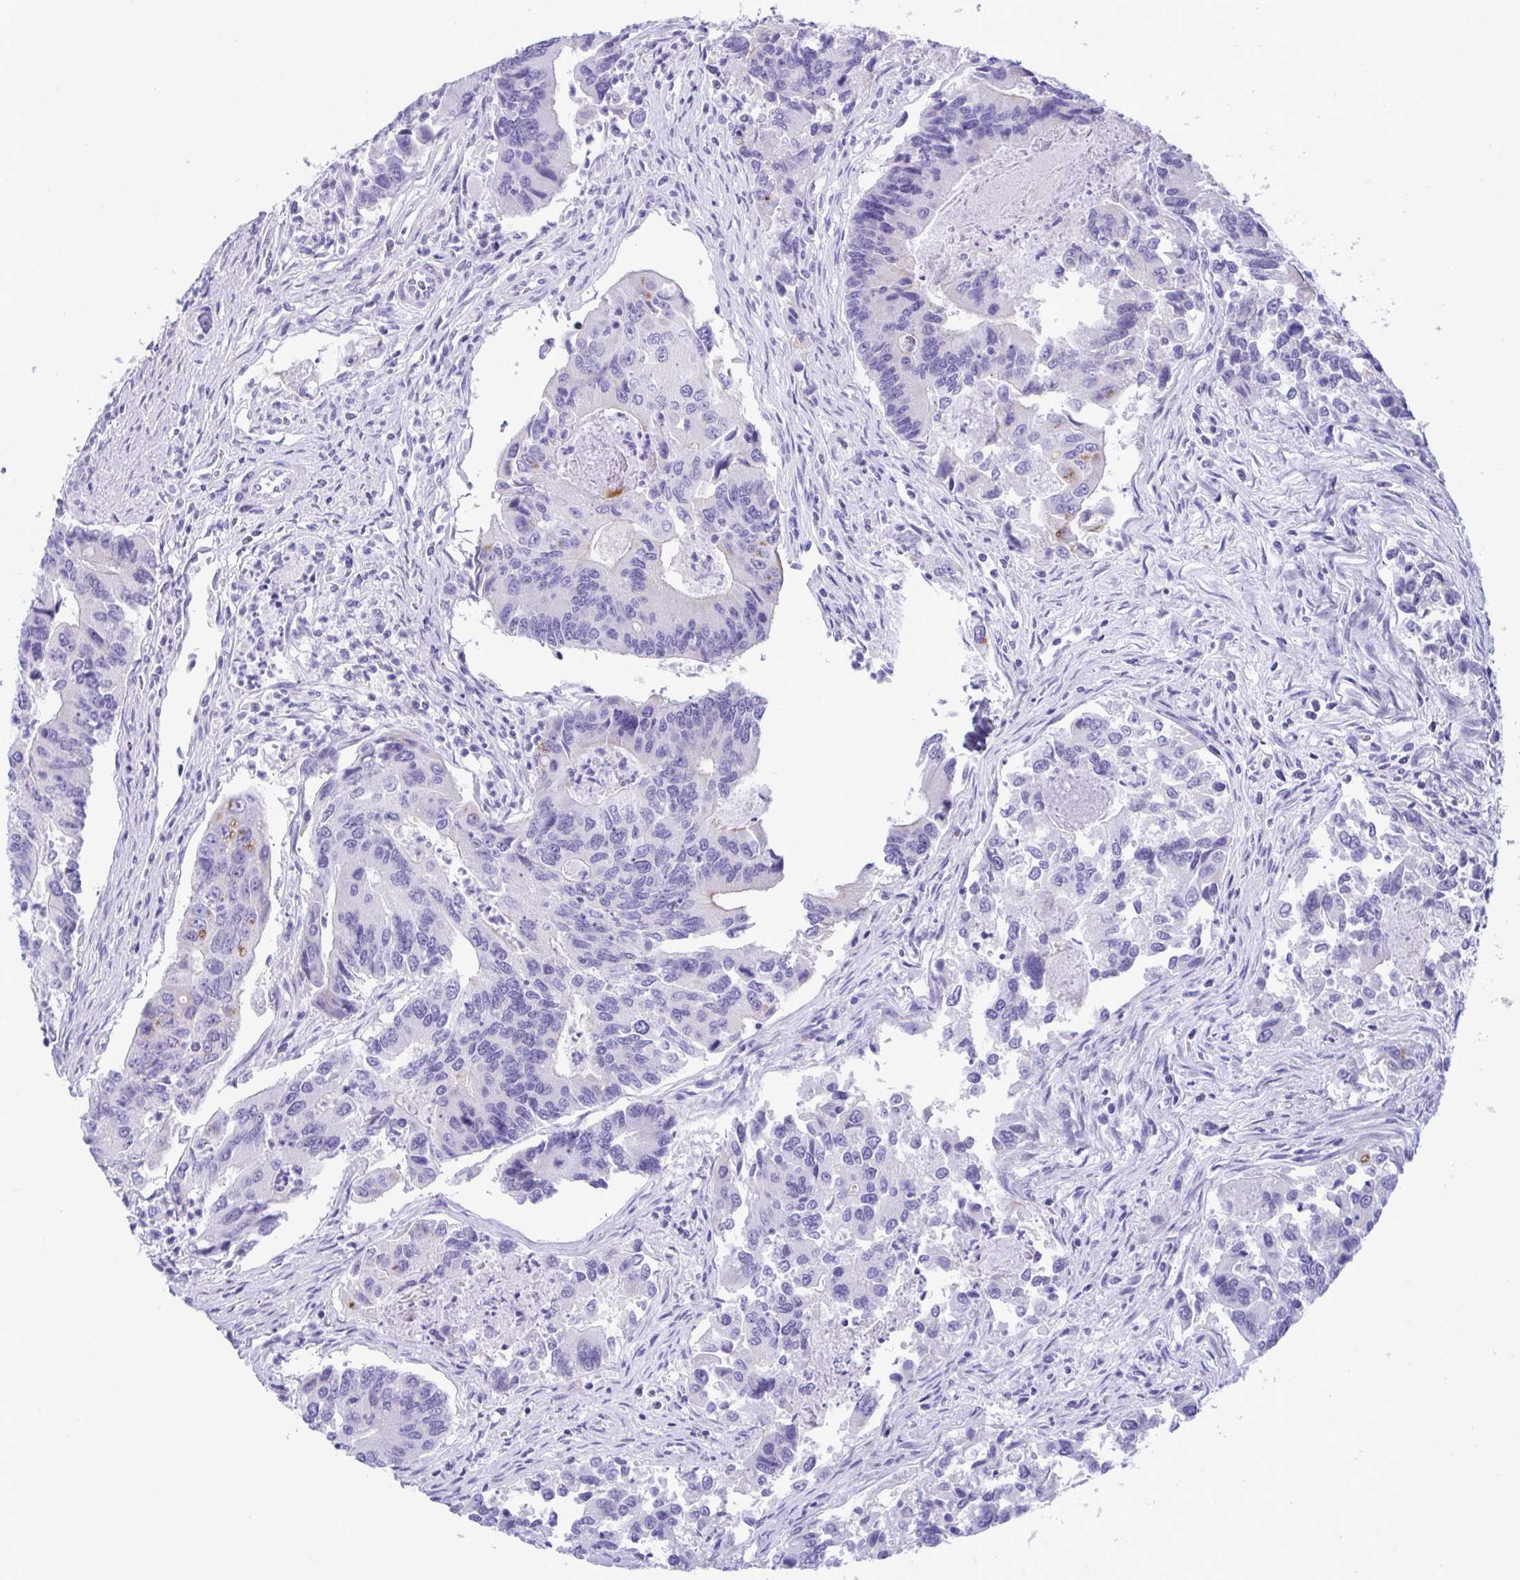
{"staining": {"intensity": "negative", "quantity": "none", "location": "none"}, "tissue": "colorectal cancer", "cell_type": "Tumor cells", "image_type": "cancer", "snomed": [{"axis": "morphology", "description": "Adenocarcinoma, NOS"}, {"axis": "topography", "description": "Colon"}], "caption": "IHC micrograph of neoplastic tissue: human colorectal cancer stained with DAB (3,3'-diaminobenzidine) demonstrates no significant protein positivity in tumor cells.", "gene": "TTC30B", "patient": {"sex": "female", "age": 67}}